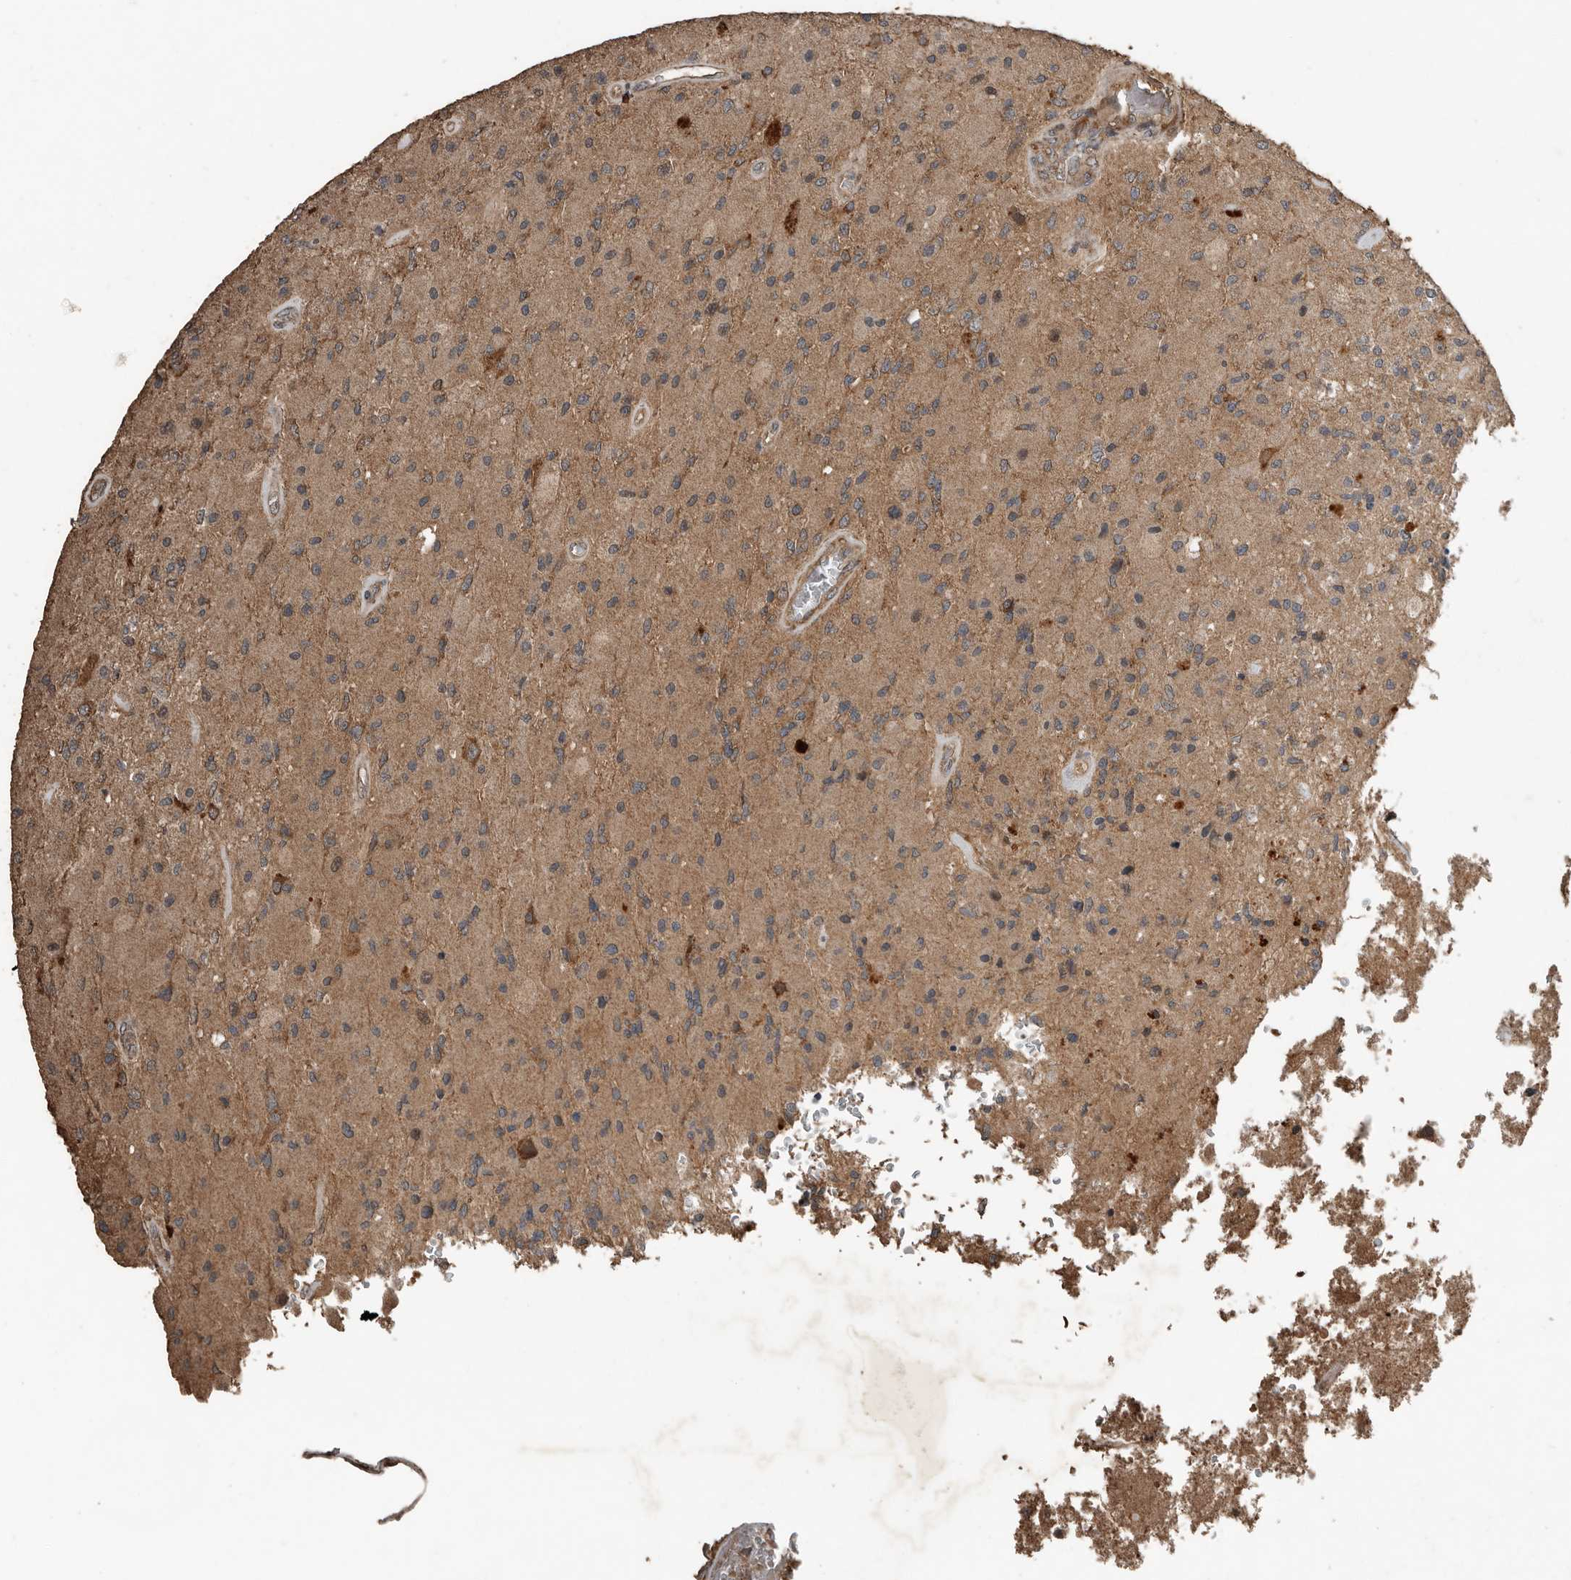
{"staining": {"intensity": "weak", "quantity": "25%-75%", "location": "cytoplasmic/membranous"}, "tissue": "glioma", "cell_type": "Tumor cells", "image_type": "cancer", "snomed": [{"axis": "morphology", "description": "Normal tissue, NOS"}, {"axis": "morphology", "description": "Glioma, malignant, High grade"}, {"axis": "topography", "description": "Cerebral cortex"}], "caption": "Glioma tissue demonstrates weak cytoplasmic/membranous expression in about 25%-75% of tumor cells", "gene": "RNF207", "patient": {"sex": "male", "age": 77}}